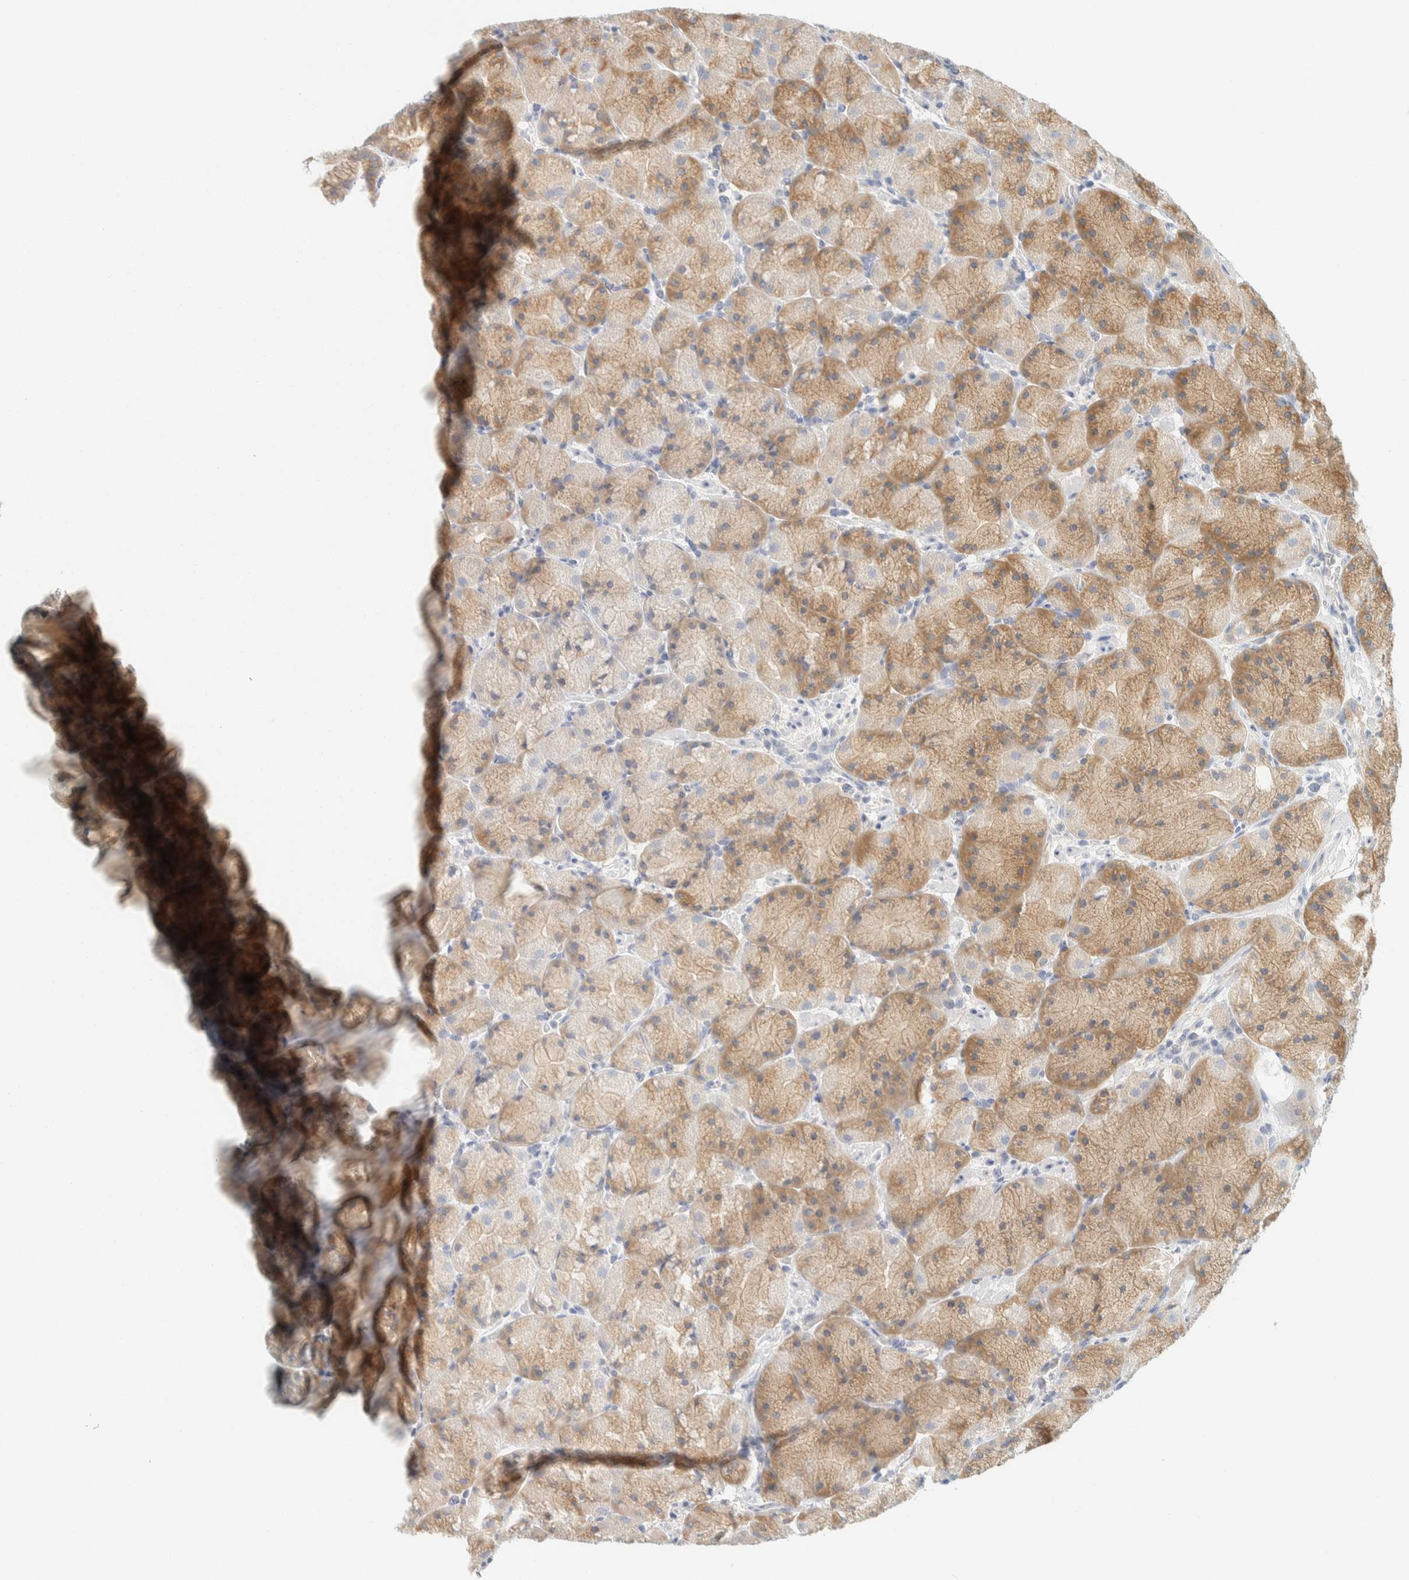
{"staining": {"intensity": "moderate", "quantity": "25%-75%", "location": "cytoplasmic/membranous"}, "tissue": "stomach", "cell_type": "Glandular cells", "image_type": "normal", "snomed": [{"axis": "morphology", "description": "Normal tissue, NOS"}, {"axis": "topography", "description": "Stomach, upper"}, {"axis": "topography", "description": "Stomach"}], "caption": "Moderate cytoplasmic/membranous expression for a protein is present in approximately 25%-75% of glandular cells of unremarkable stomach using IHC.", "gene": "AARSD1", "patient": {"sex": "male", "age": 48}}